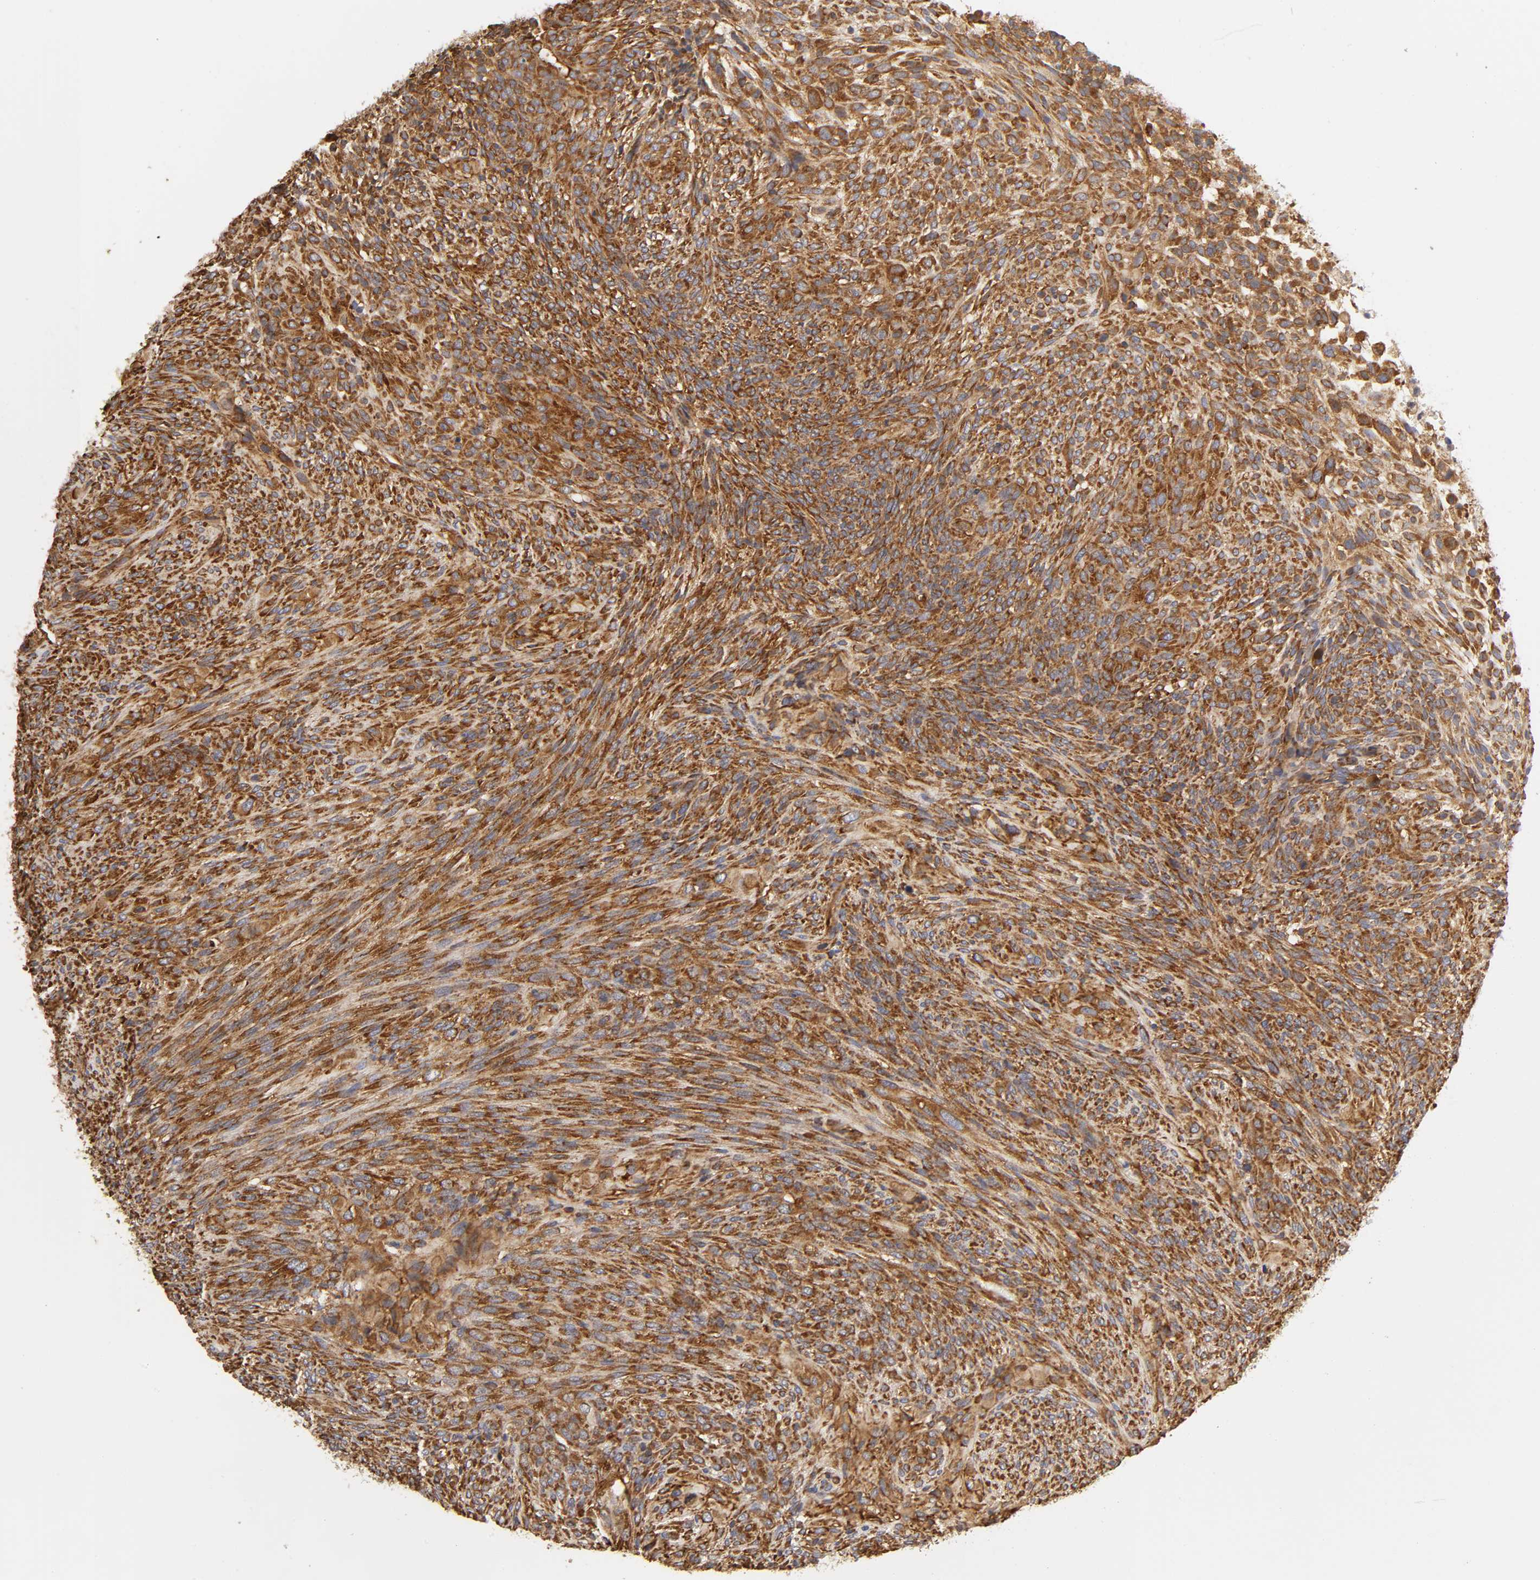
{"staining": {"intensity": "strong", "quantity": ">75%", "location": "cytoplasmic/membranous"}, "tissue": "glioma", "cell_type": "Tumor cells", "image_type": "cancer", "snomed": [{"axis": "morphology", "description": "Glioma, malignant, High grade"}, {"axis": "topography", "description": "Cerebral cortex"}], "caption": "Immunohistochemistry (IHC) of human malignant glioma (high-grade) displays high levels of strong cytoplasmic/membranous expression in about >75% of tumor cells.", "gene": "RPL14", "patient": {"sex": "female", "age": 55}}